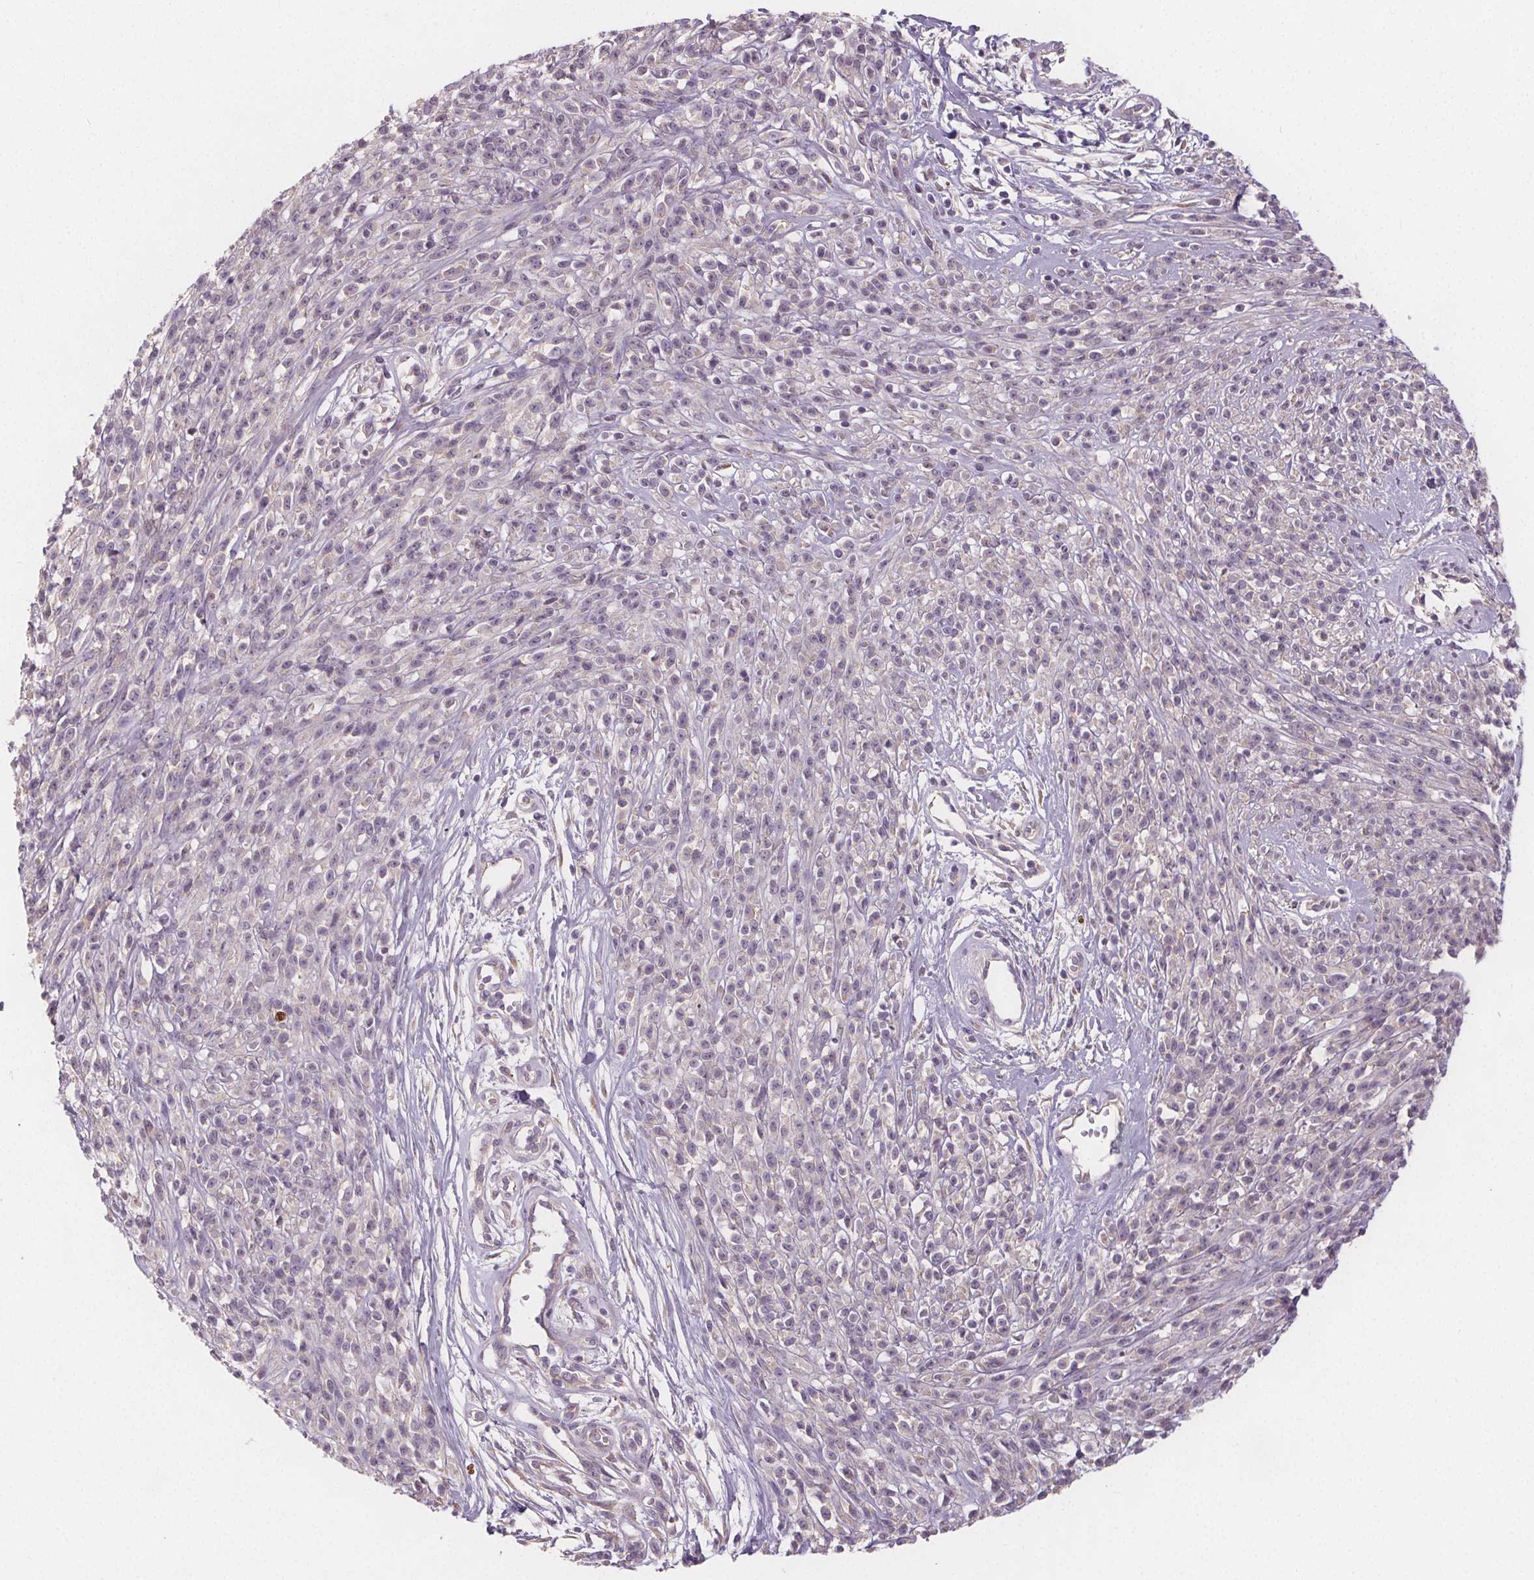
{"staining": {"intensity": "negative", "quantity": "none", "location": "none"}, "tissue": "melanoma", "cell_type": "Tumor cells", "image_type": "cancer", "snomed": [{"axis": "morphology", "description": "Malignant melanoma, NOS"}, {"axis": "topography", "description": "Skin"}, {"axis": "topography", "description": "Skin of trunk"}], "caption": "There is no significant staining in tumor cells of malignant melanoma. Nuclei are stained in blue.", "gene": "VNN1", "patient": {"sex": "male", "age": 74}}